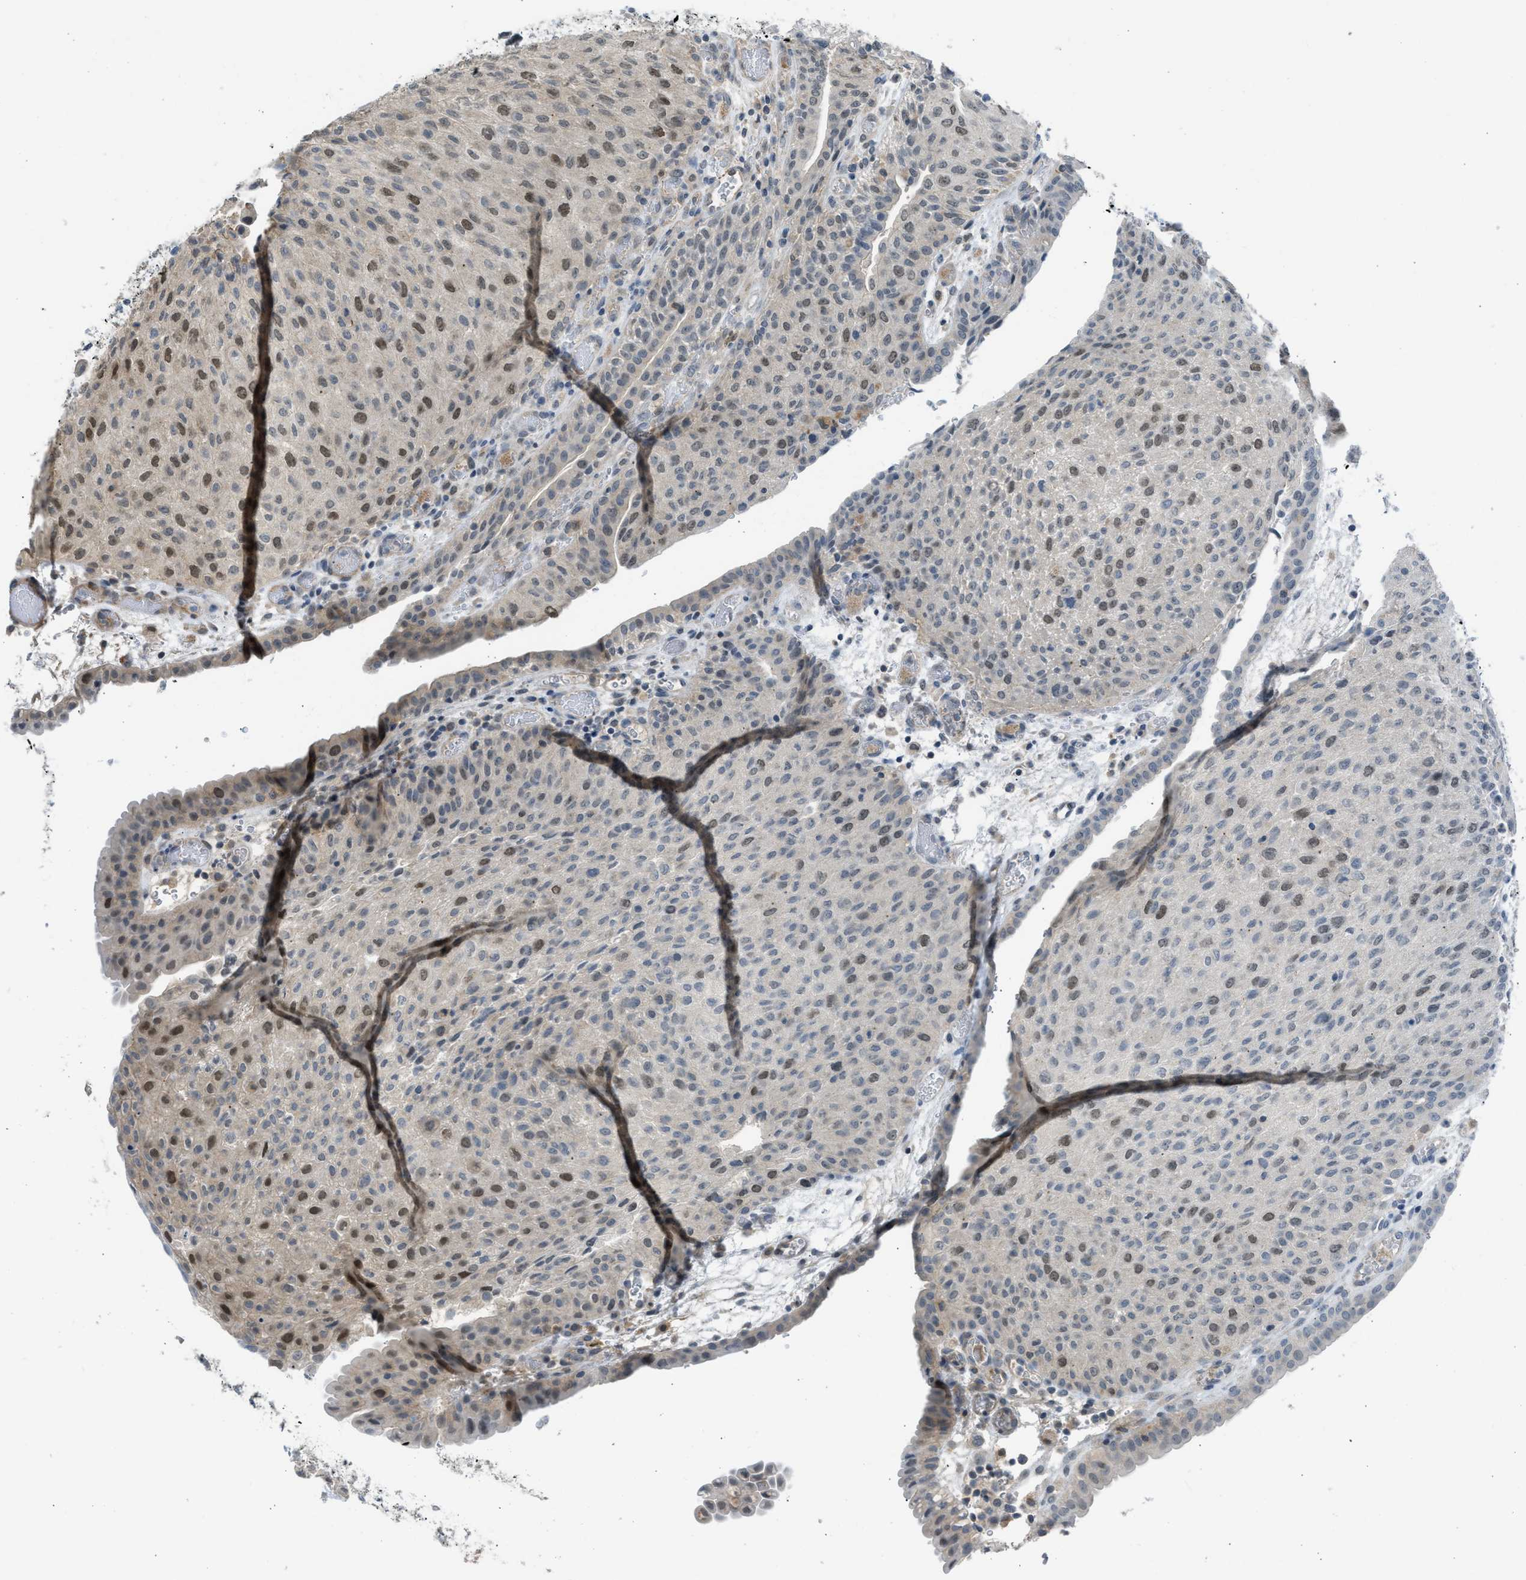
{"staining": {"intensity": "moderate", "quantity": "25%-75%", "location": "nuclear"}, "tissue": "urothelial cancer", "cell_type": "Tumor cells", "image_type": "cancer", "snomed": [{"axis": "morphology", "description": "Urothelial carcinoma, Low grade"}, {"axis": "morphology", "description": "Urothelial carcinoma, High grade"}, {"axis": "topography", "description": "Urinary bladder"}], "caption": "Low-grade urothelial carcinoma was stained to show a protein in brown. There is medium levels of moderate nuclear positivity in about 25%-75% of tumor cells.", "gene": "TTBK2", "patient": {"sex": "male", "age": 35}}